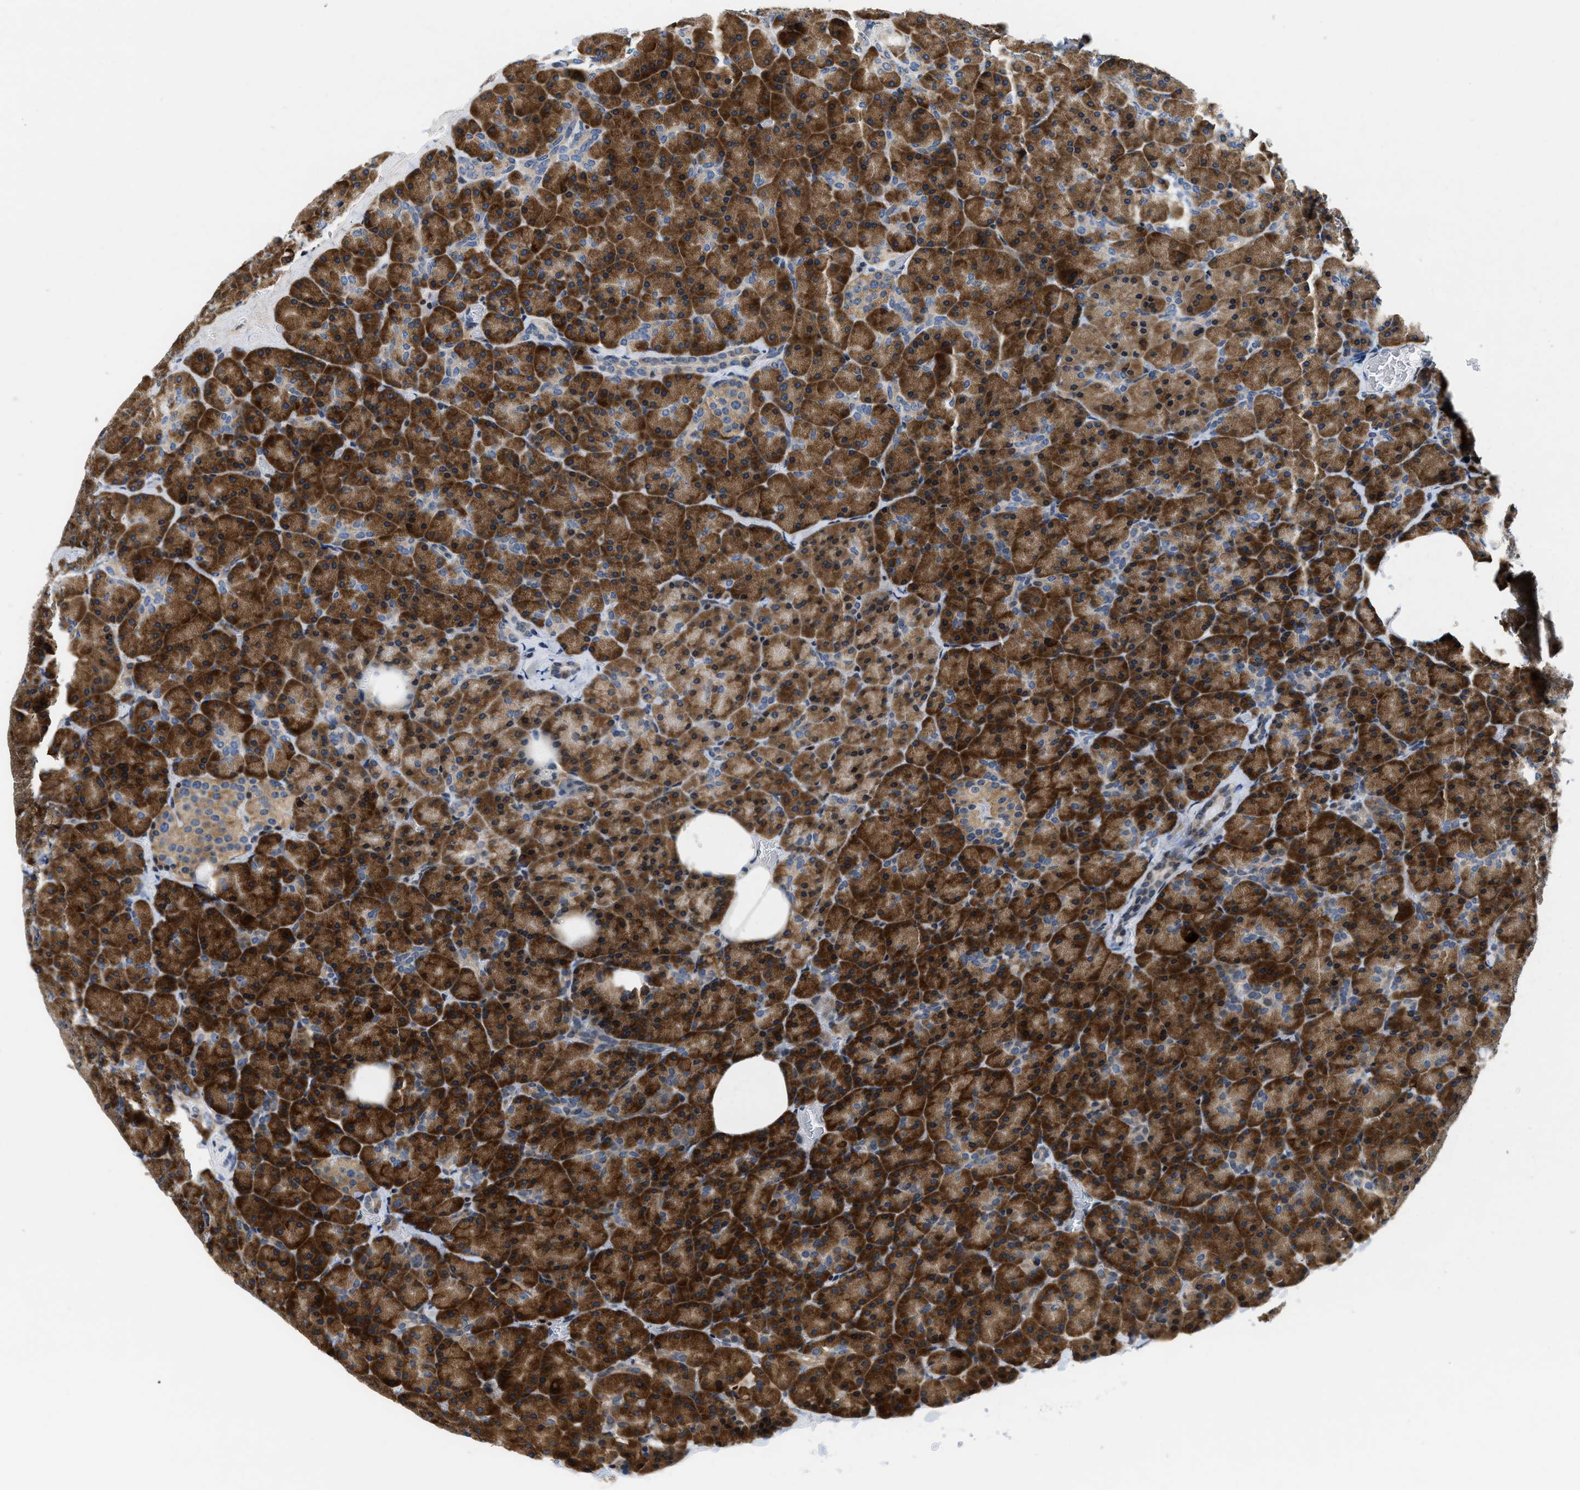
{"staining": {"intensity": "strong", "quantity": ">75%", "location": "cytoplasmic/membranous"}, "tissue": "pancreas", "cell_type": "Exocrine glandular cells", "image_type": "normal", "snomed": [{"axis": "morphology", "description": "Normal tissue, NOS"}, {"axis": "topography", "description": "Pancreas"}], "caption": "Unremarkable pancreas was stained to show a protein in brown. There is high levels of strong cytoplasmic/membranous staining in about >75% of exocrine glandular cells. (Stains: DAB in brown, nuclei in blue, Microscopy: brightfield microscopy at high magnification).", "gene": "IKBKE", "patient": {"sex": "female", "age": 35}}